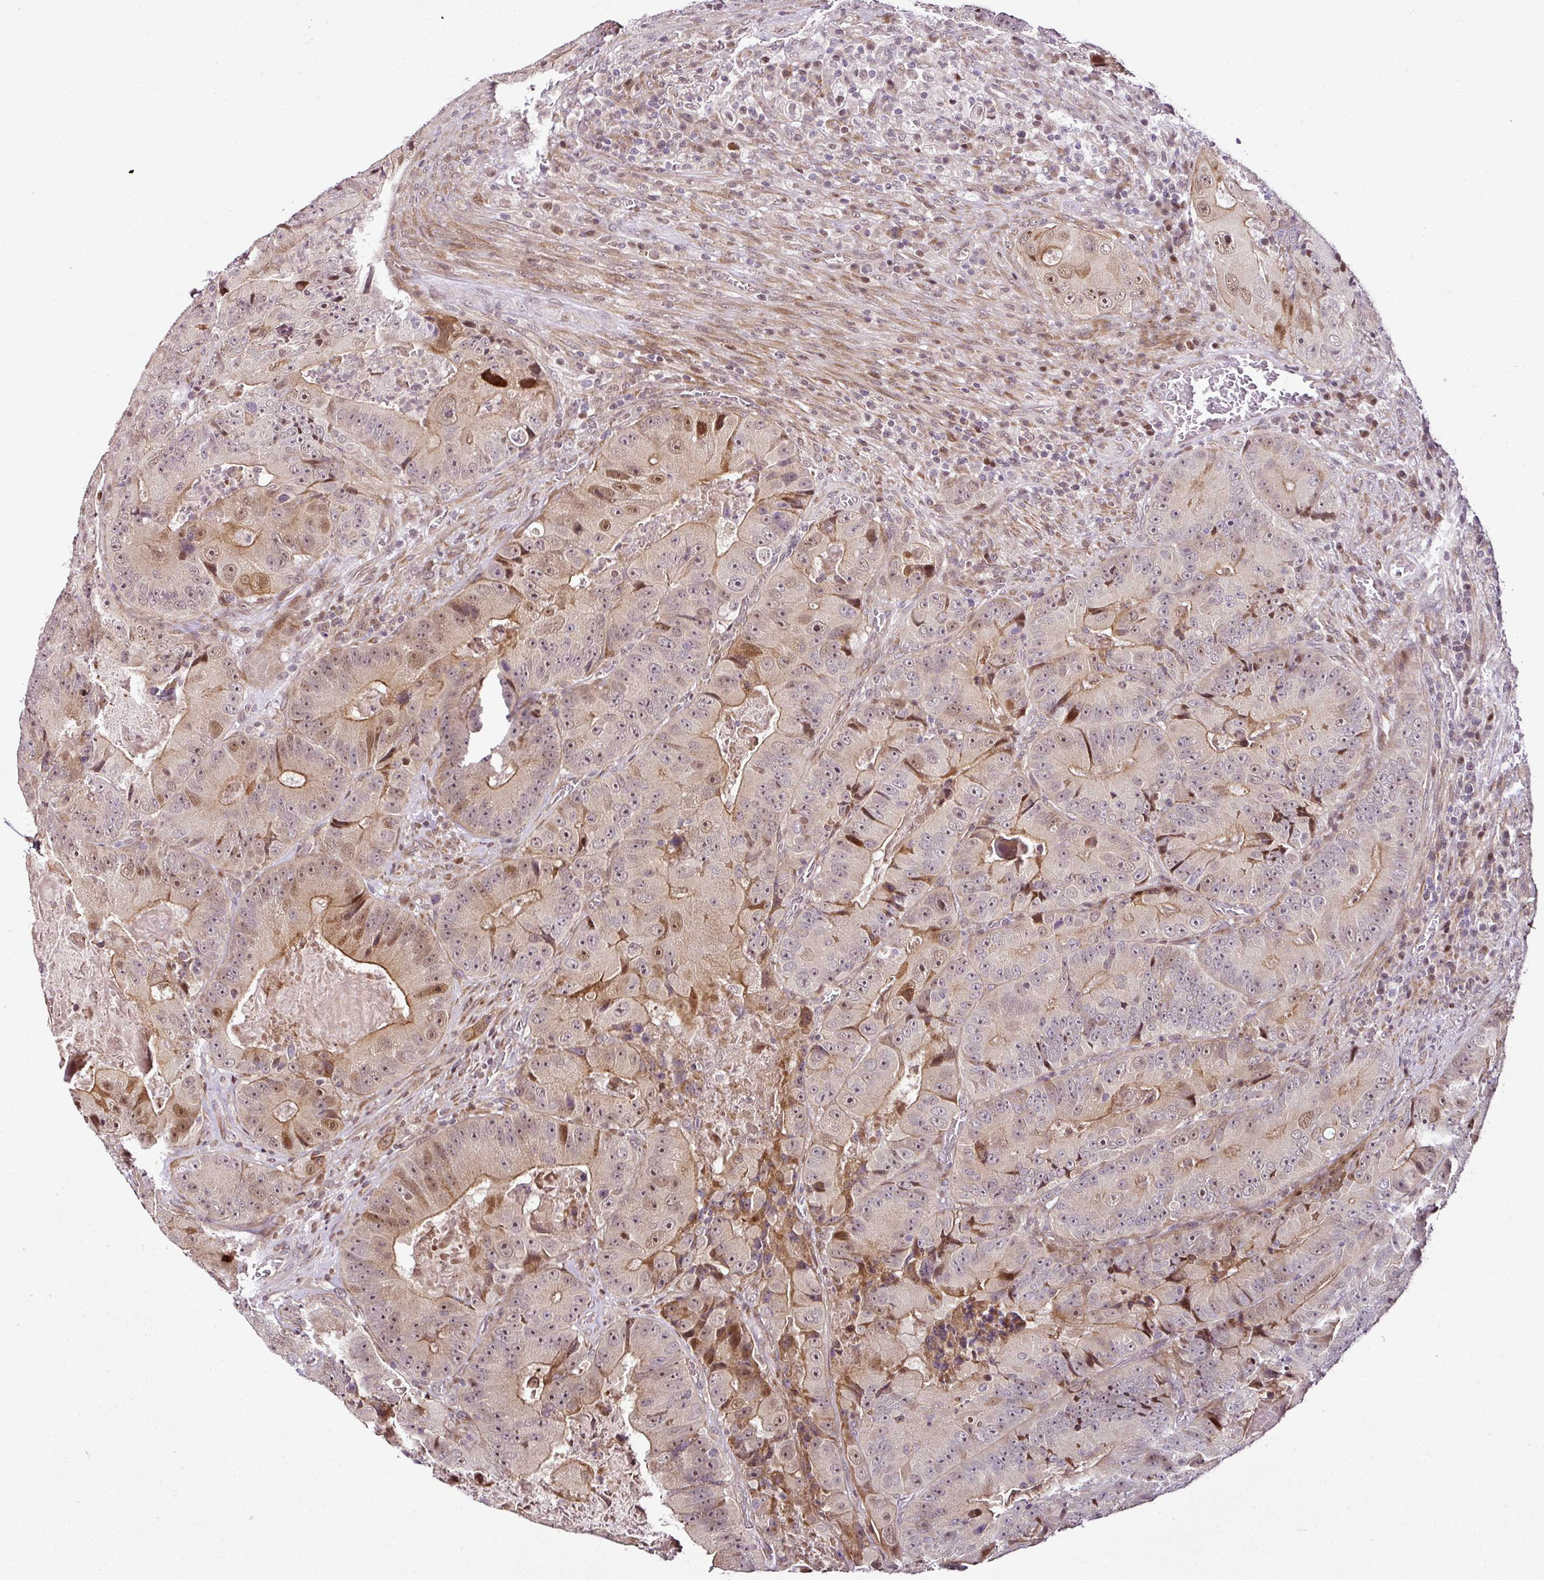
{"staining": {"intensity": "moderate", "quantity": "<25%", "location": "cytoplasmic/membranous,nuclear"}, "tissue": "colorectal cancer", "cell_type": "Tumor cells", "image_type": "cancer", "snomed": [{"axis": "morphology", "description": "Adenocarcinoma, NOS"}, {"axis": "topography", "description": "Colon"}], "caption": "Immunohistochemical staining of colorectal cancer (adenocarcinoma) demonstrates low levels of moderate cytoplasmic/membranous and nuclear expression in approximately <25% of tumor cells.", "gene": "COPRS", "patient": {"sex": "female", "age": 86}}